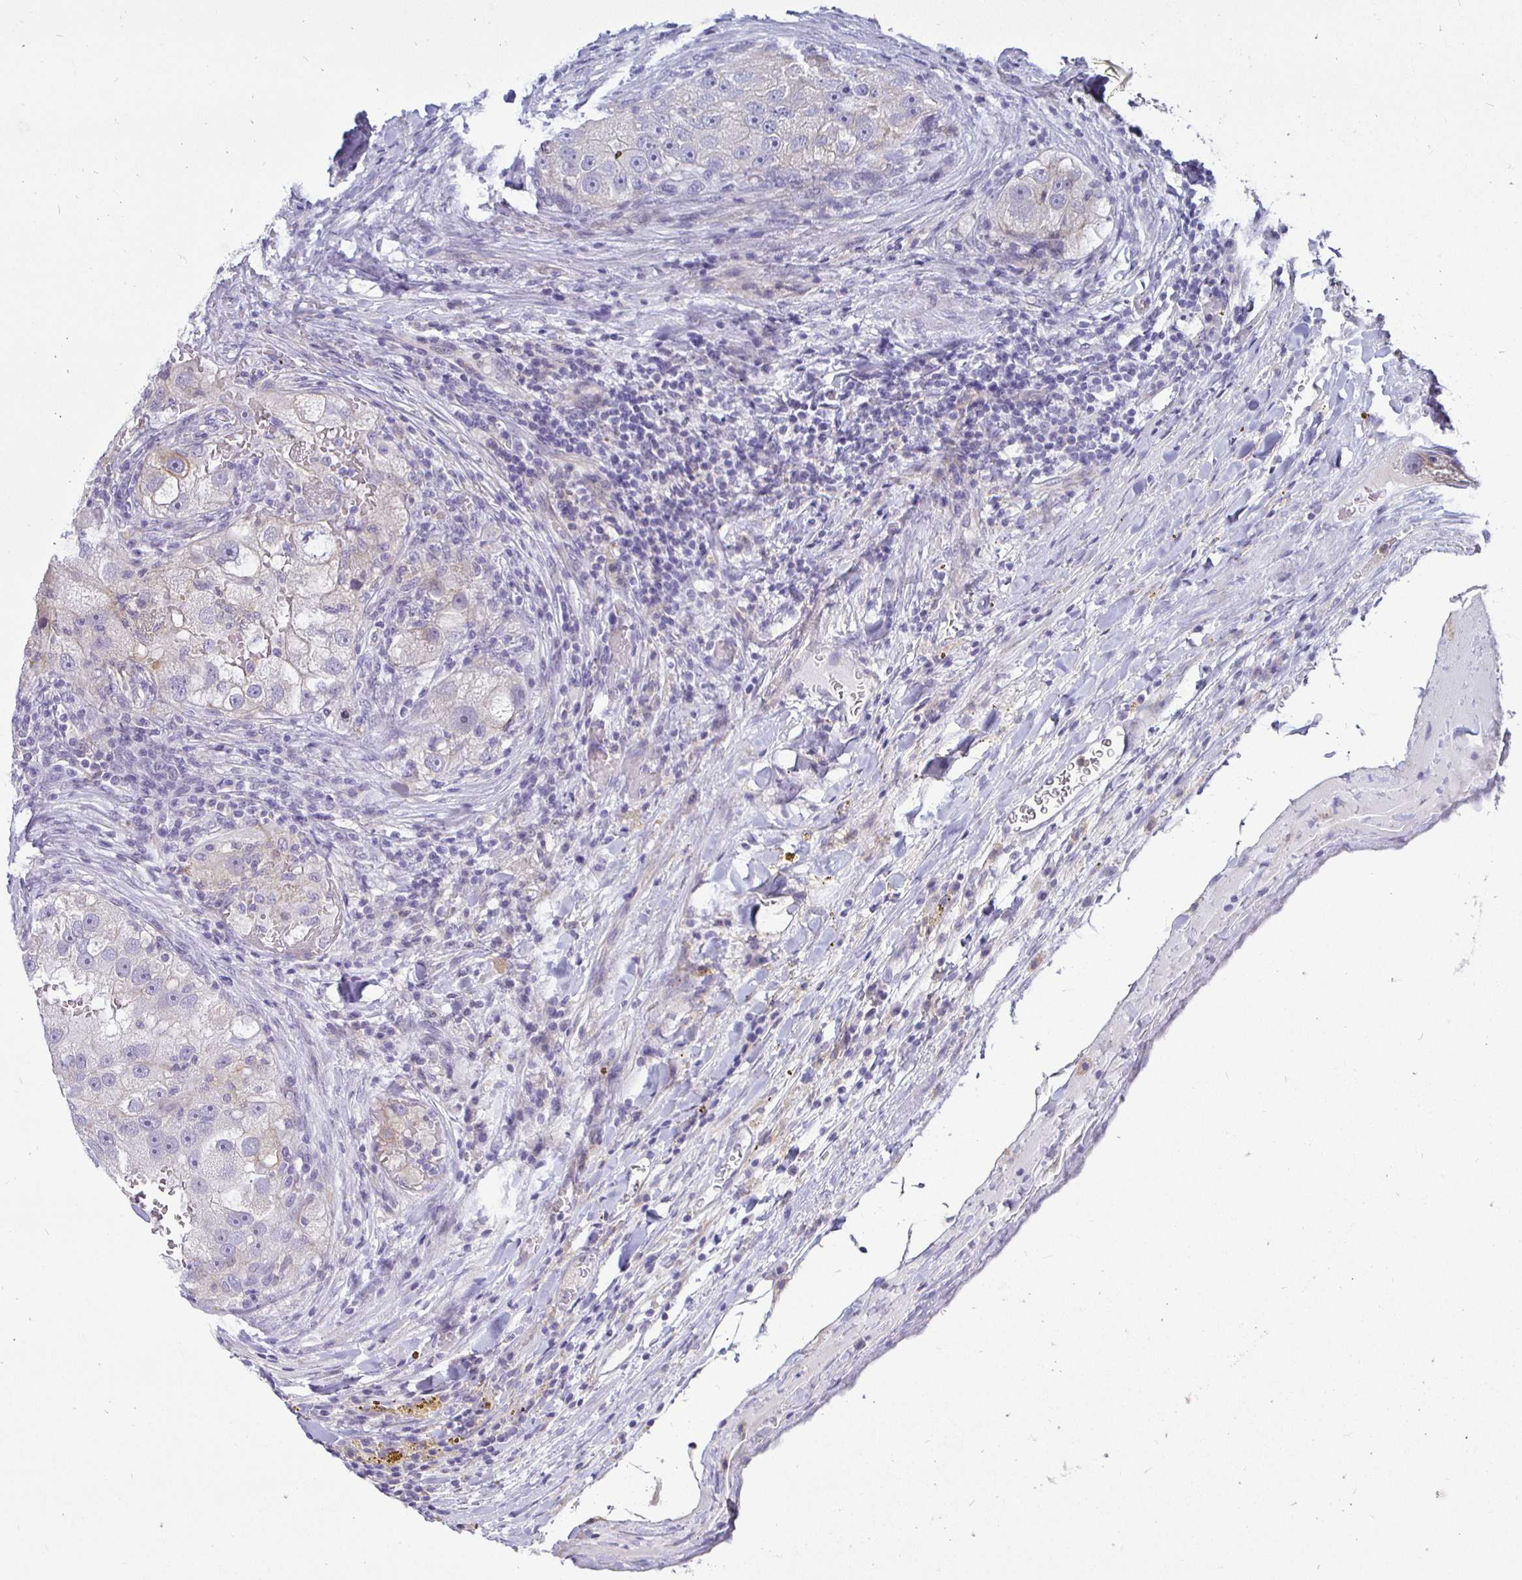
{"staining": {"intensity": "negative", "quantity": "none", "location": "none"}, "tissue": "renal cancer", "cell_type": "Tumor cells", "image_type": "cancer", "snomed": [{"axis": "morphology", "description": "Adenocarcinoma, NOS"}, {"axis": "topography", "description": "Kidney"}], "caption": "The image shows no staining of tumor cells in adenocarcinoma (renal). The staining is performed using DAB (3,3'-diaminobenzidine) brown chromogen with nuclei counter-stained in using hematoxylin.", "gene": "SIRPA", "patient": {"sex": "male", "age": 63}}